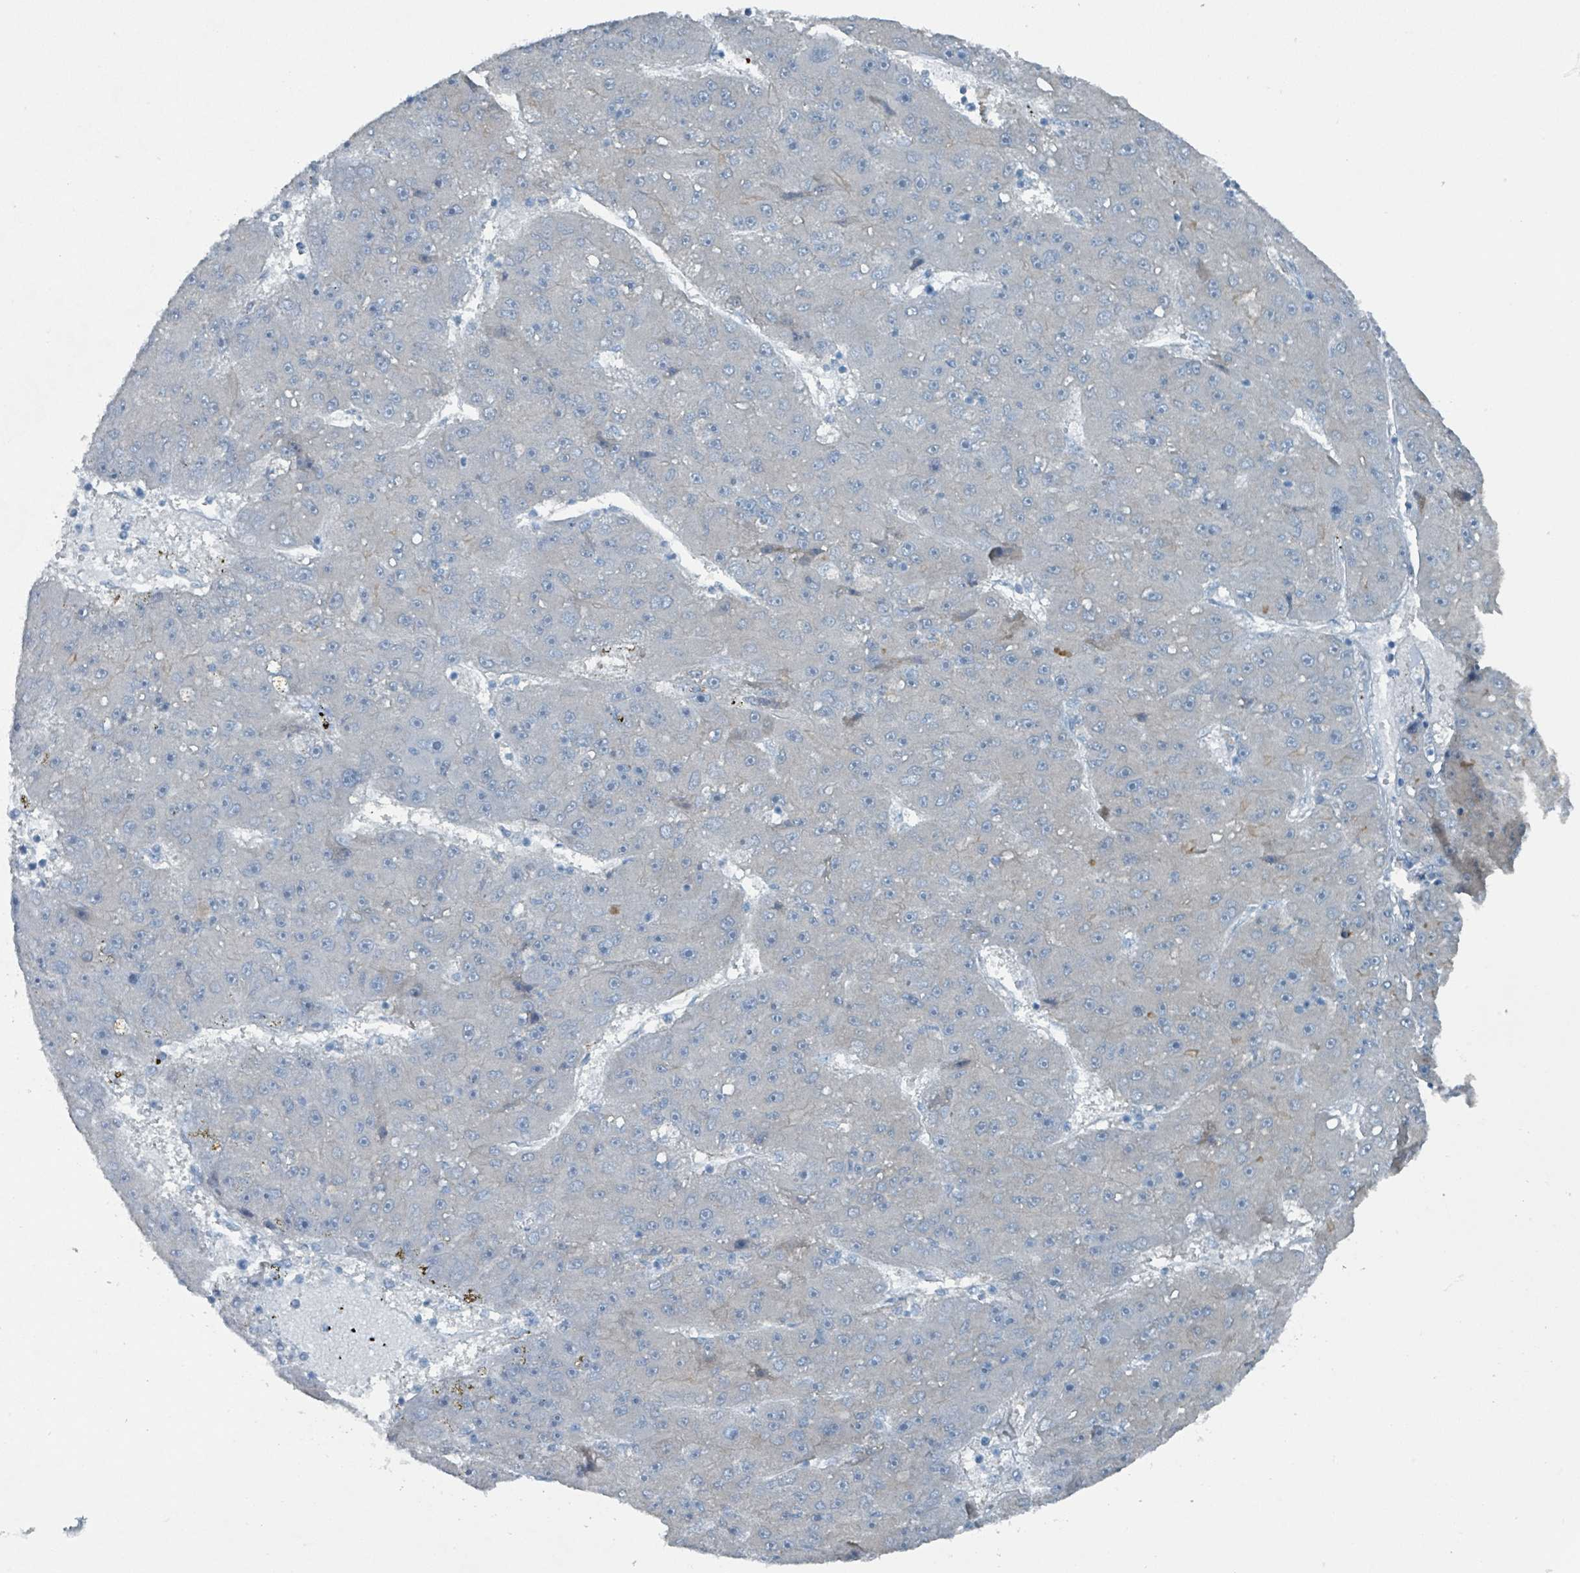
{"staining": {"intensity": "moderate", "quantity": "<25%", "location": "cytoplasmic/membranous"}, "tissue": "liver cancer", "cell_type": "Tumor cells", "image_type": "cancer", "snomed": [{"axis": "morphology", "description": "Carcinoma, Hepatocellular, NOS"}, {"axis": "topography", "description": "Liver"}], "caption": "There is low levels of moderate cytoplasmic/membranous expression in tumor cells of liver hepatocellular carcinoma, as demonstrated by immunohistochemical staining (brown color).", "gene": "GAMT", "patient": {"sex": "male", "age": 67}}